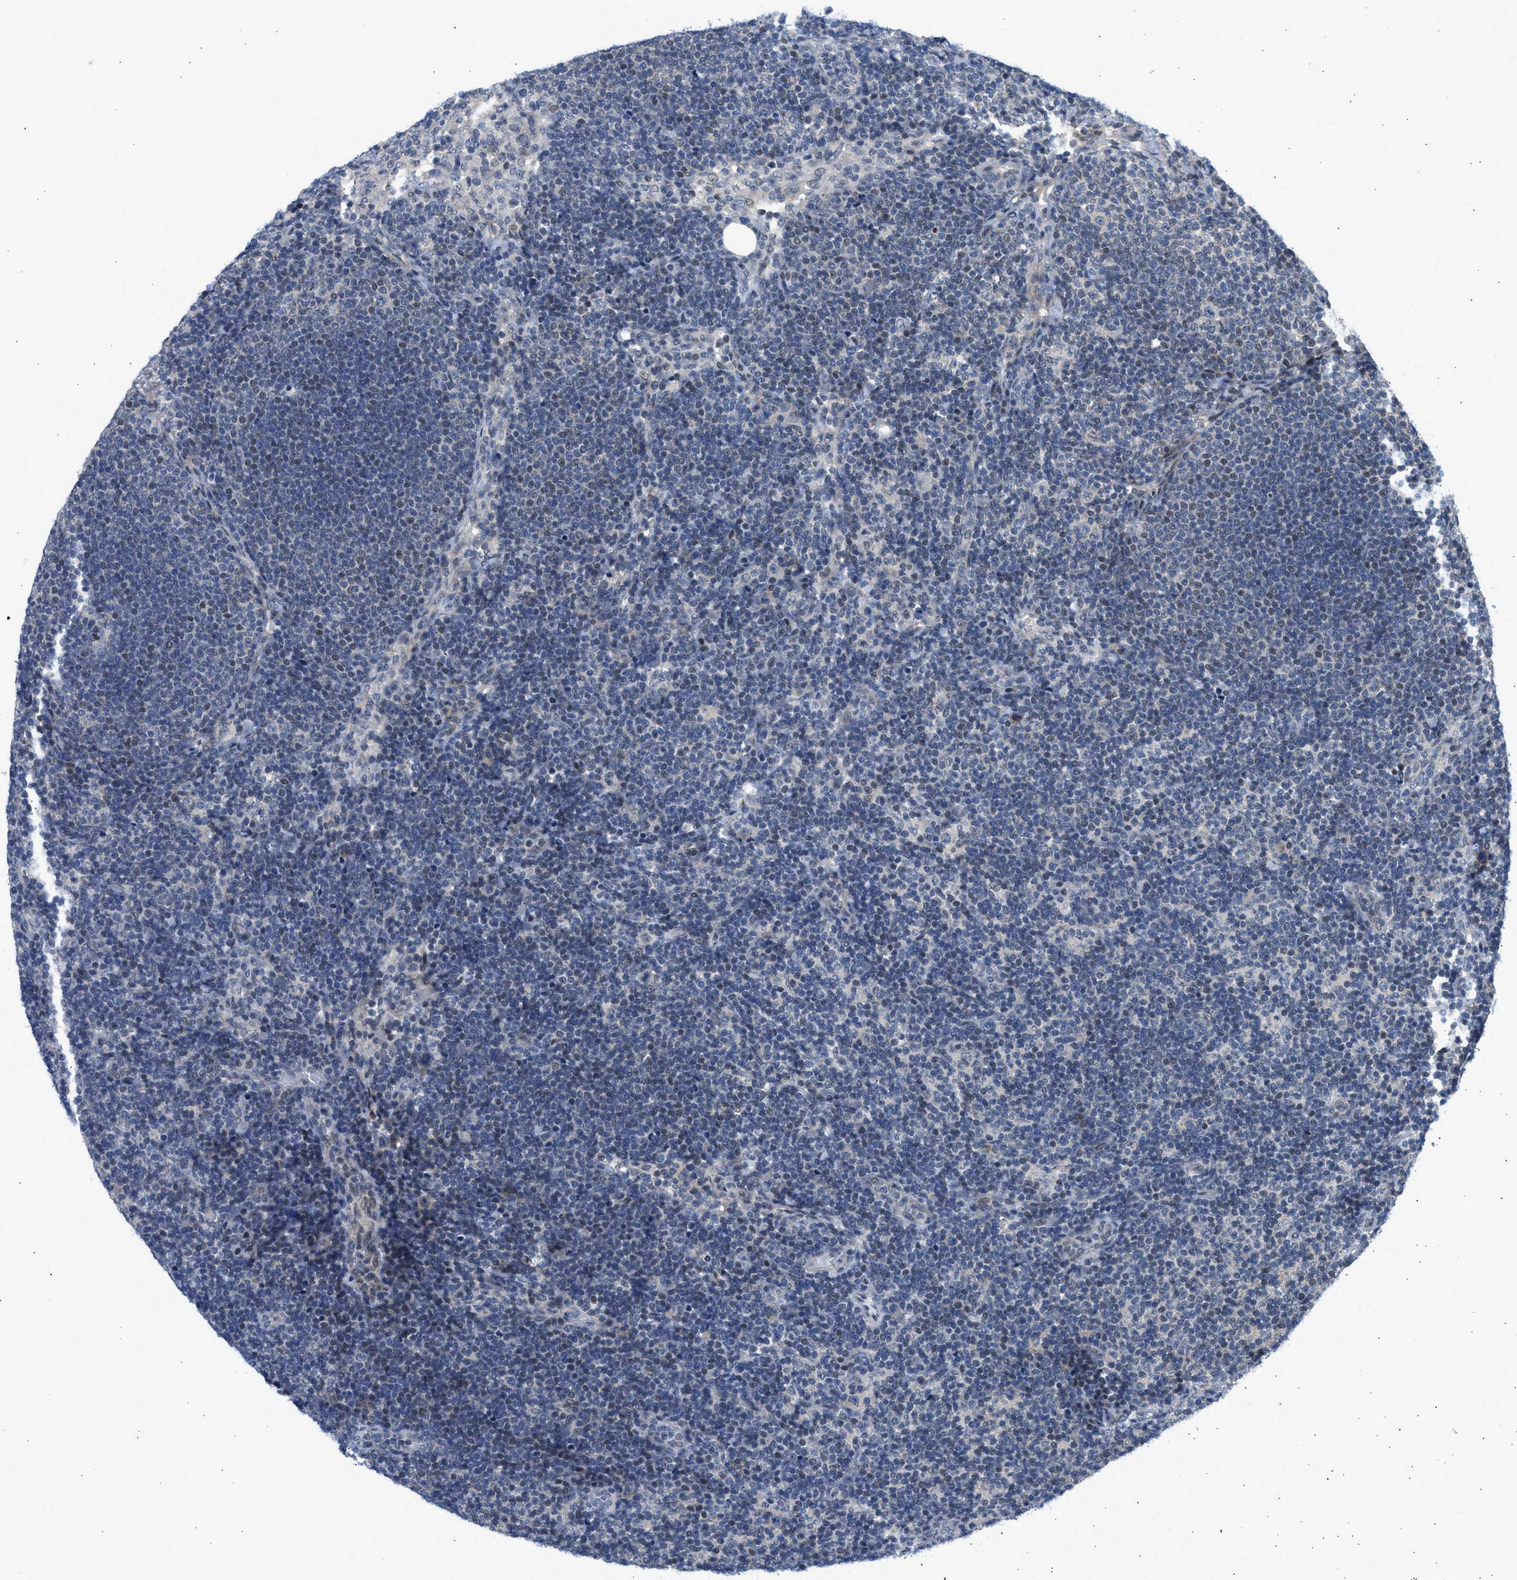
{"staining": {"intensity": "weak", "quantity": "<25%", "location": "nuclear"}, "tissue": "lymph node", "cell_type": "Germinal center cells", "image_type": "normal", "snomed": [{"axis": "morphology", "description": "Normal tissue, NOS"}, {"axis": "morphology", "description": "Carcinoid, malignant, NOS"}, {"axis": "topography", "description": "Lymph node"}], "caption": "This is an immunohistochemistry (IHC) image of unremarkable human lymph node. There is no staining in germinal center cells.", "gene": "OLIG3", "patient": {"sex": "male", "age": 47}}